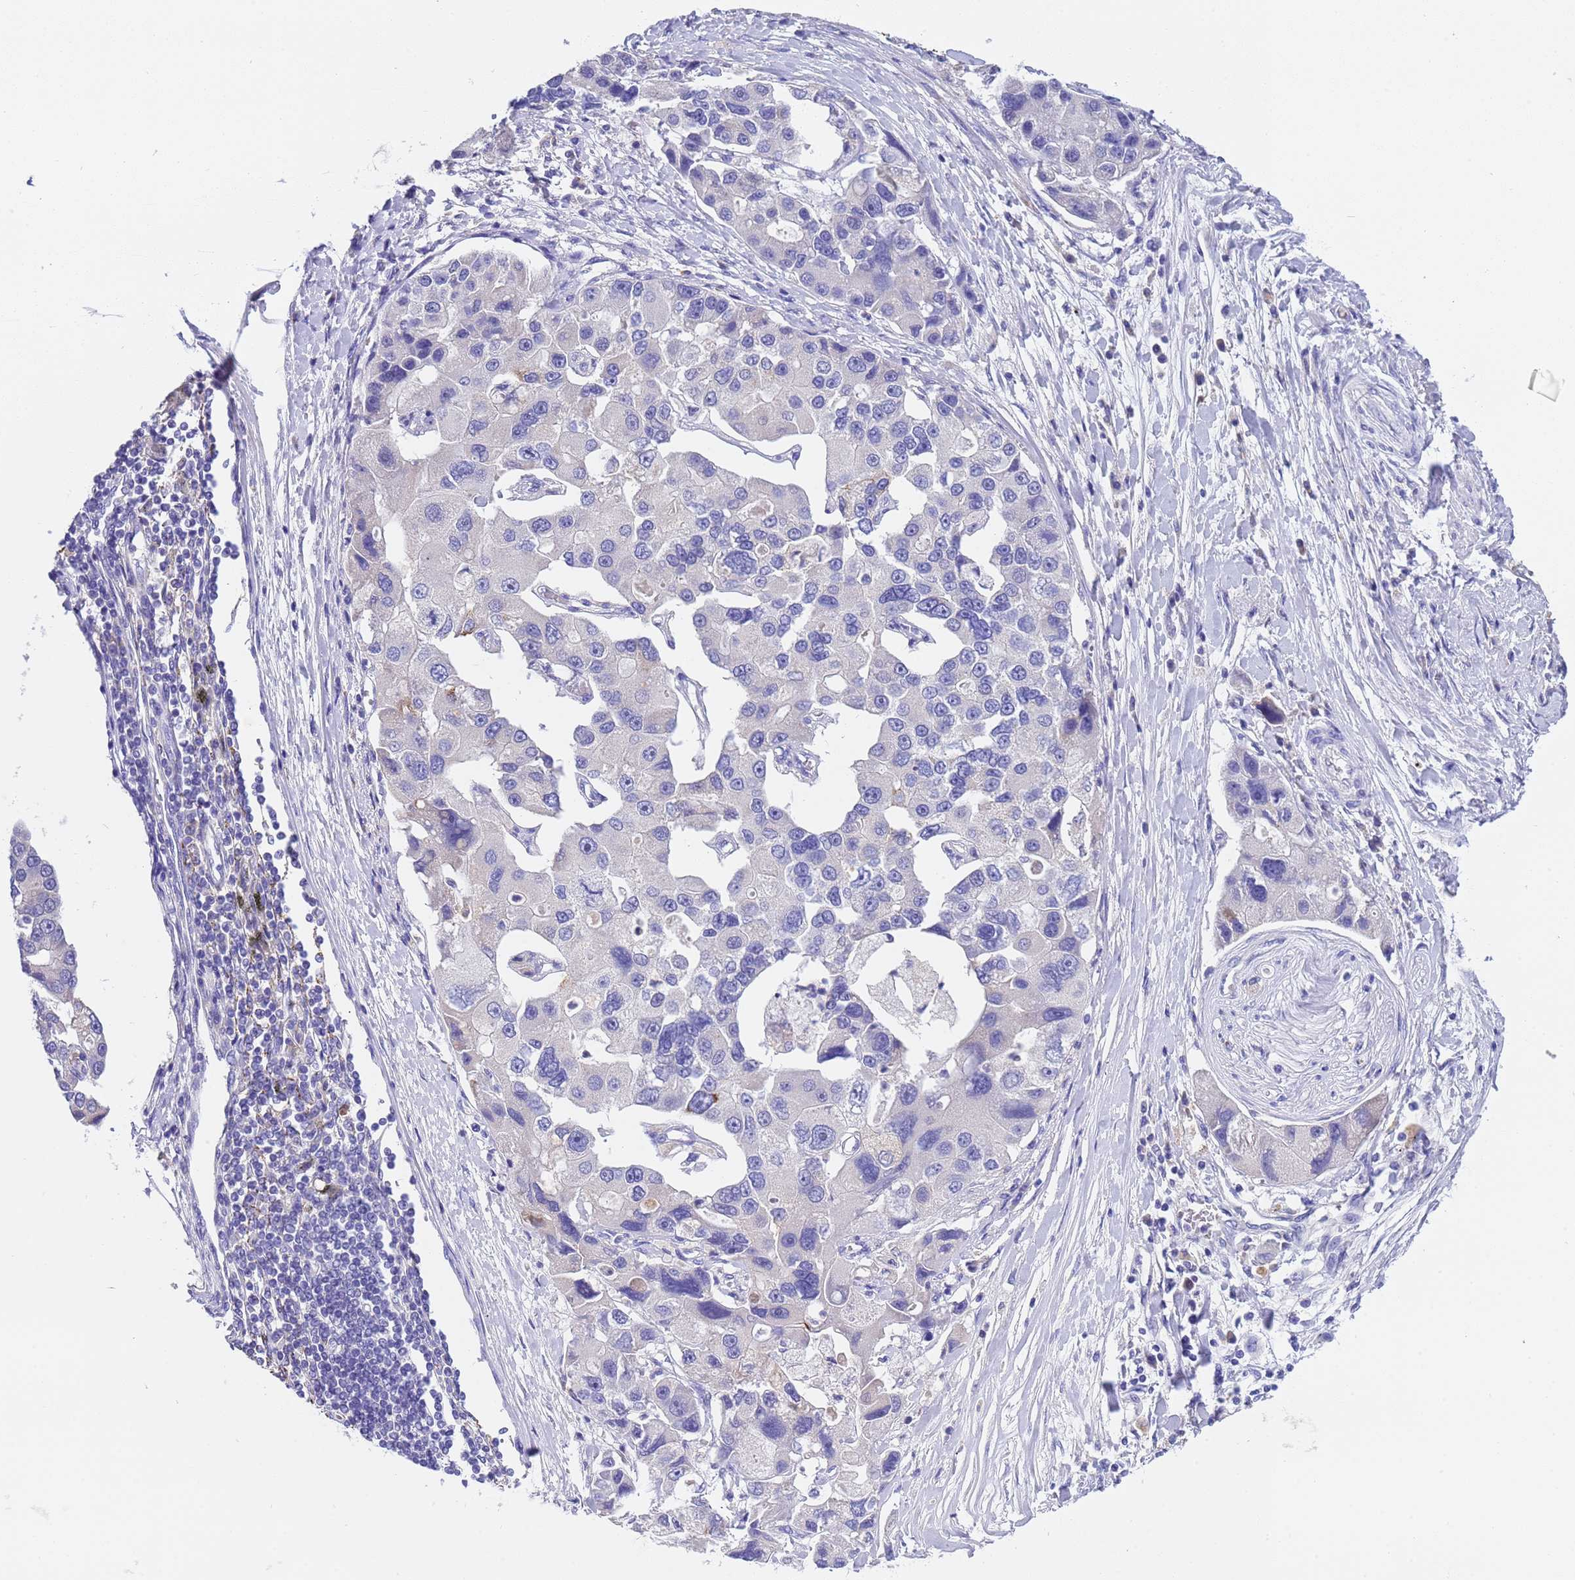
{"staining": {"intensity": "negative", "quantity": "none", "location": "none"}, "tissue": "lung cancer", "cell_type": "Tumor cells", "image_type": "cancer", "snomed": [{"axis": "morphology", "description": "Adenocarcinoma, NOS"}, {"axis": "topography", "description": "Lung"}], "caption": "The histopathology image displays no significant expression in tumor cells of lung adenocarcinoma.", "gene": "SLC24A3", "patient": {"sex": "female", "age": 54}}